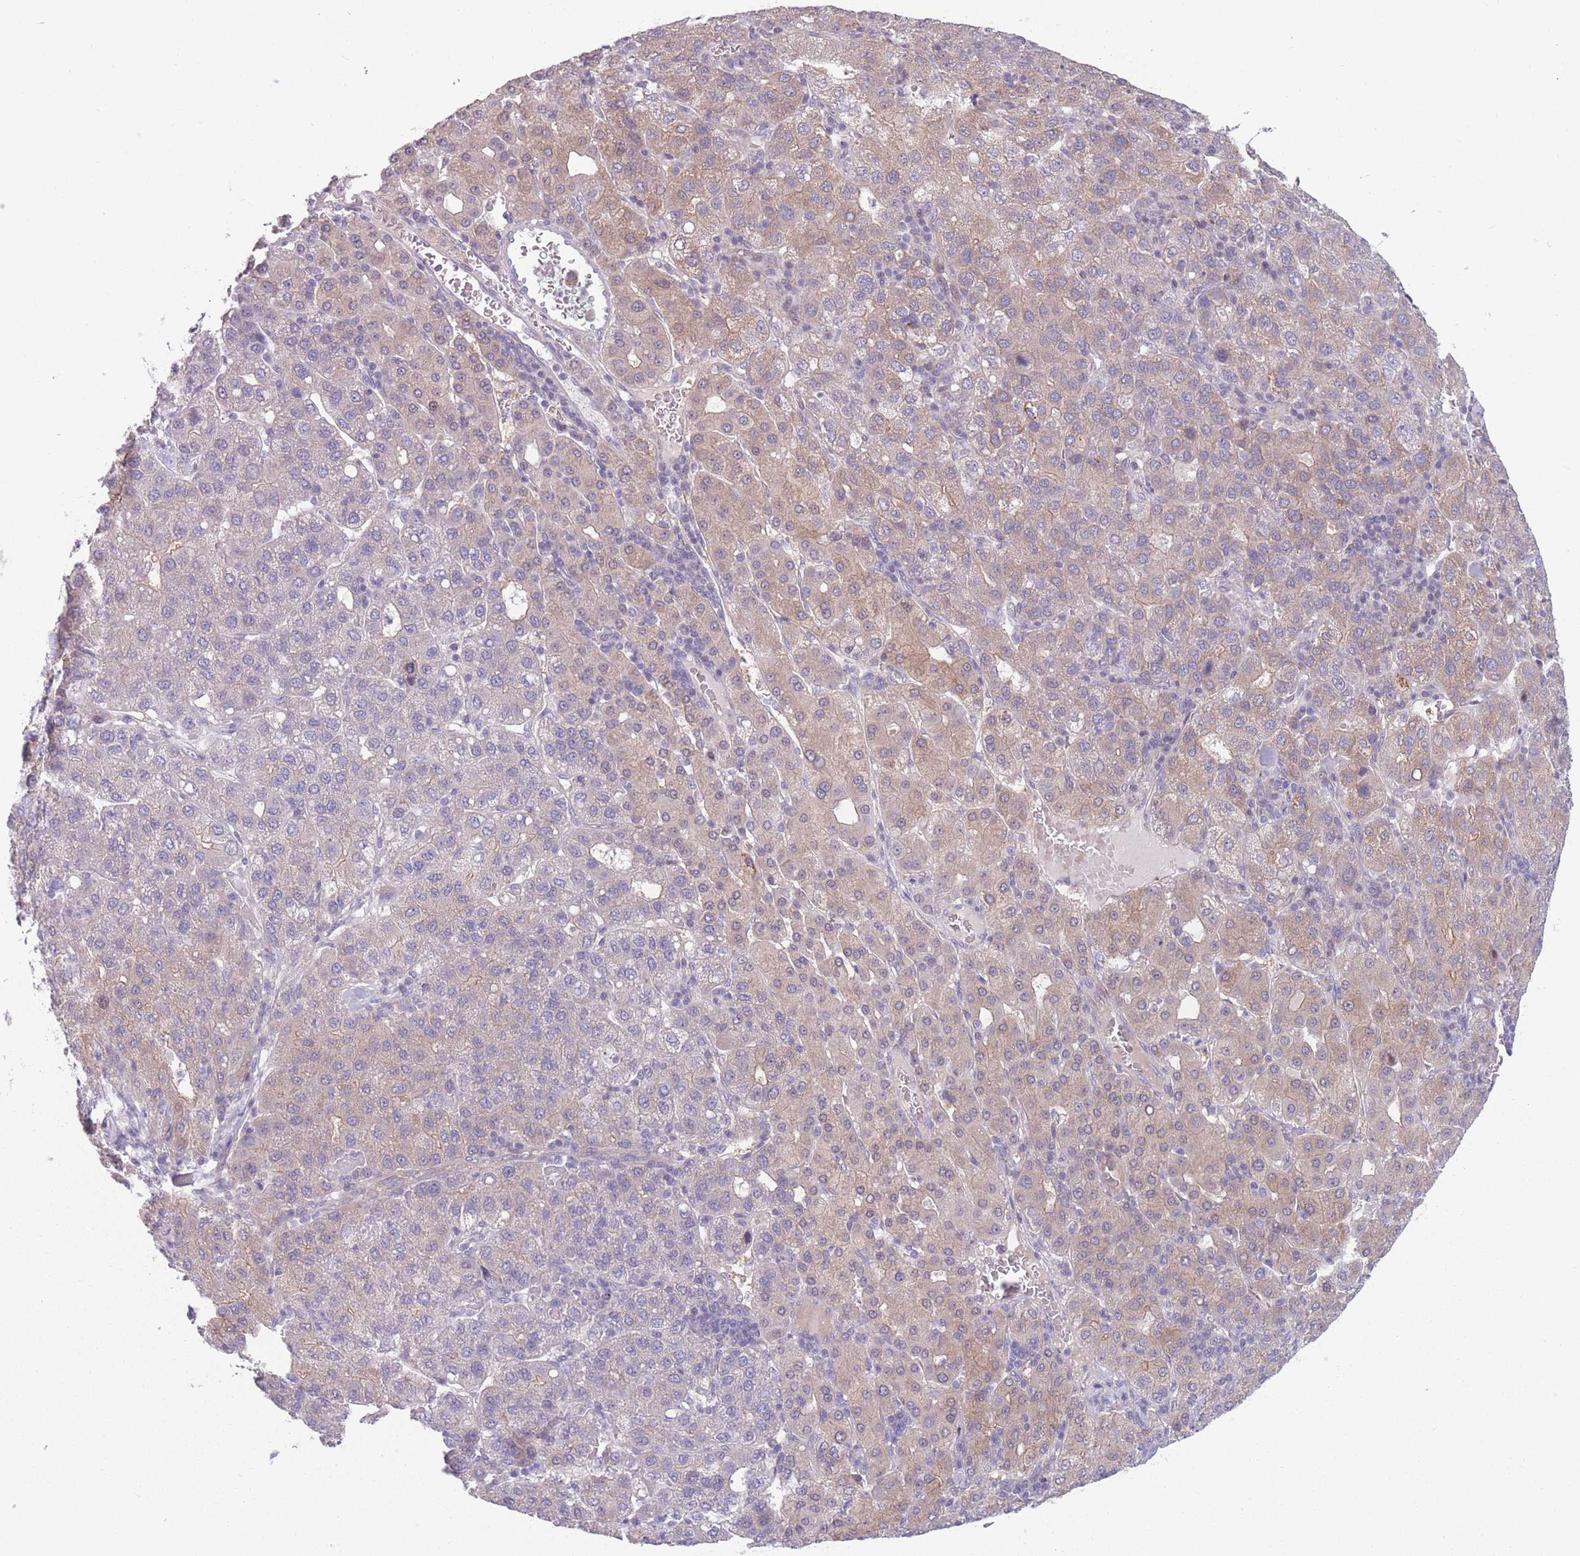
{"staining": {"intensity": "weak", "quantity": "25%-75%", "location": "cytoplasmic/membranous"}, "tissue": "liver cancer", "cell_type": "Tumor cells", "image_type": "cancer", "snomed": [{"axis": "morphology", "description": "Carcinoma, Hepatocellular, NOS"}, {"axis": "topography", "description": "Liver"}], "caption": "Hepatocellular carcinoma (liver) tissue reveals weak cytoplasmic/membranous staining in approximately 25%-75% of tumor cells, visualized by immunohistochemistry.", "gene": "PDE4A", "patient": {"sex": "male", "age": 65}}